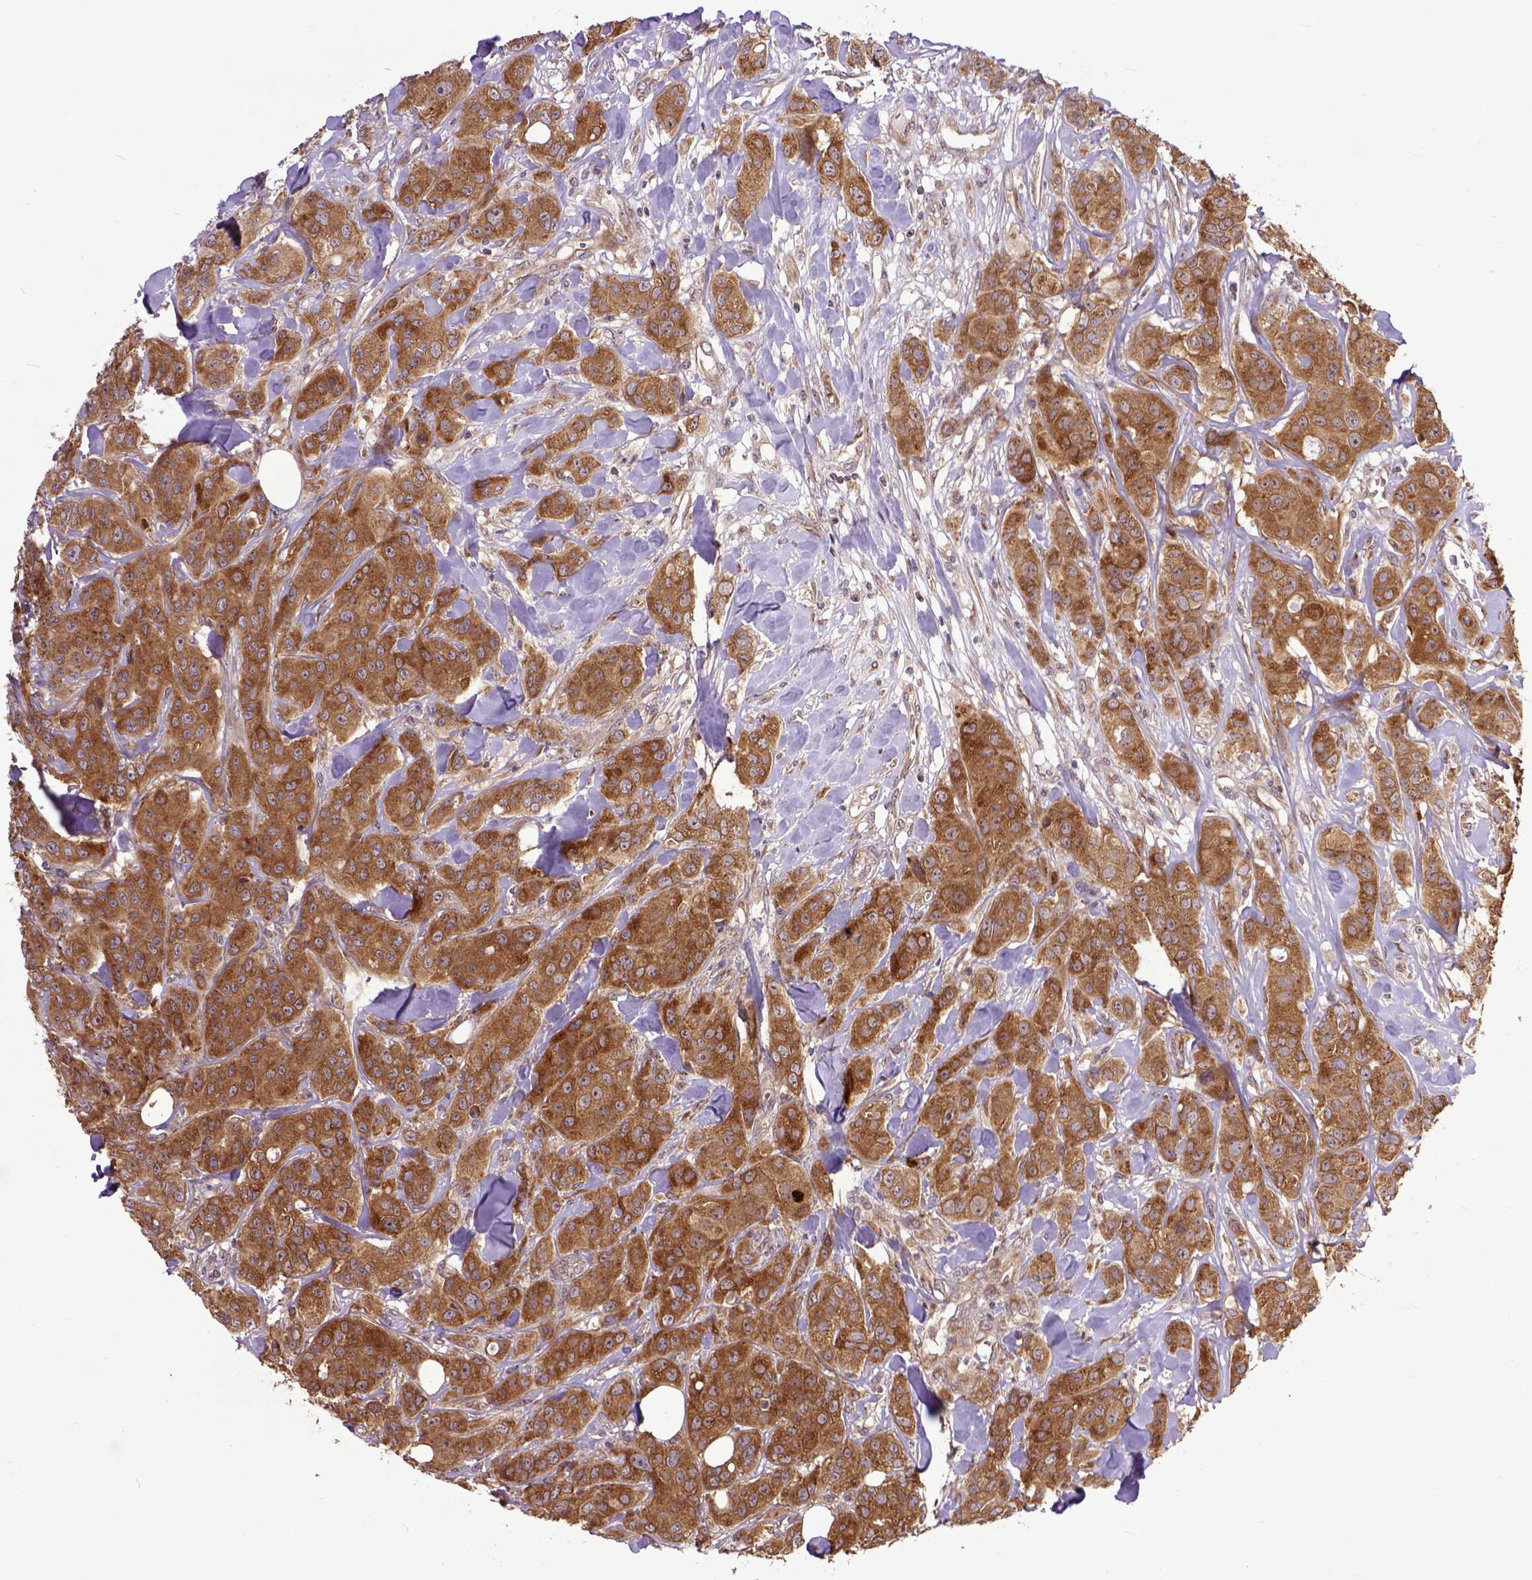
{"staining": {"intensity": "moderate", "quantity": ">75%", "location": "cytoplasmic/membranous"}, "tissue": "breast cancer", "cell_type": "Tumor cells", "image_type": "cancer", "snomed": [{"axis": "morphology", "description": "Duct carcinoma"}, {"axis": "topography", "description": "Breast"}], "caption": "Immunohistochemical staining of human breast cancer shows medium levels of moderate cytoplasmic/membranous staining in approximately >75% of tumor cells.", "gene": "ARL1", "patient": {"sex": "female", "age": 43}}